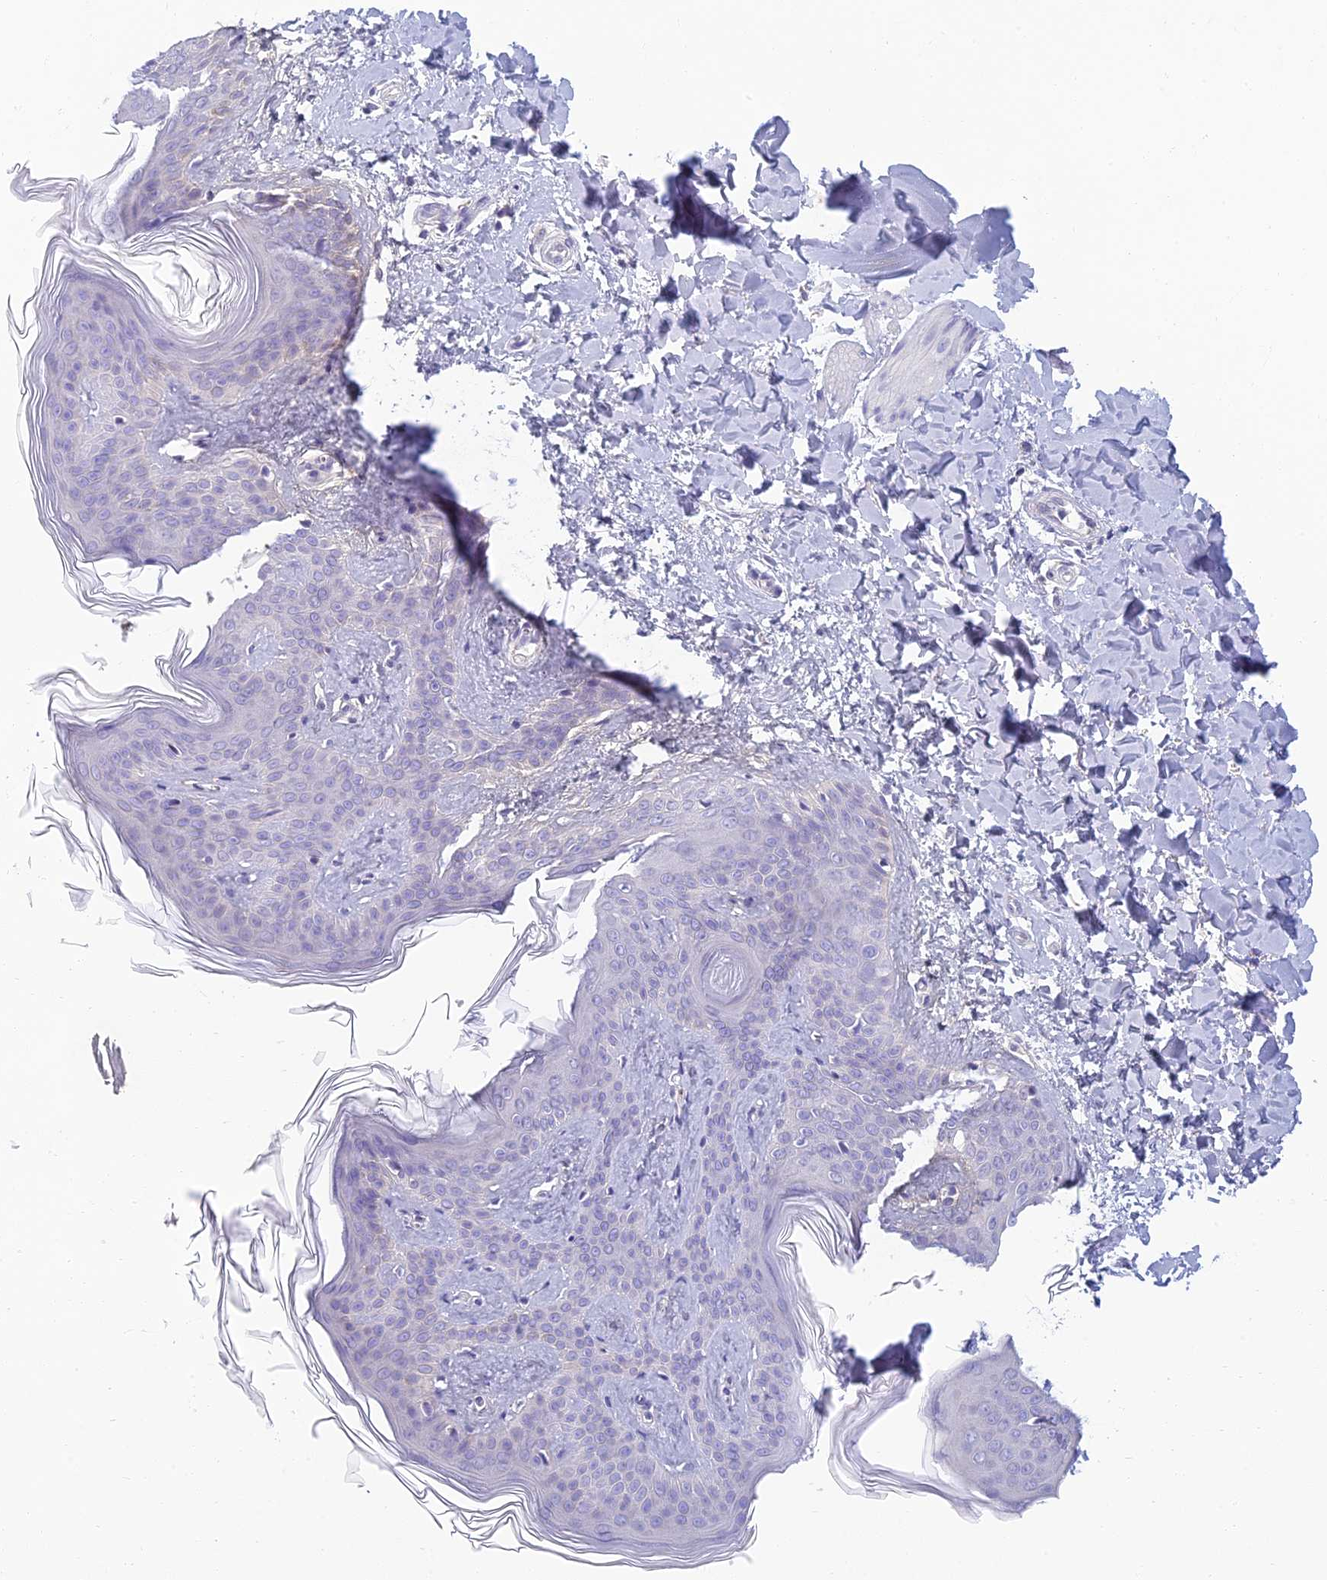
{"staining": {"intensity": "negative", "quantity": "none", "location": "none"}, "tissue": "skin", "cell_type": "Fibroblasts", "image_type": "normal", "snomed": [{"axis": "morphology", "description": "Normal tissue, NOS"}, {"axis": "topography", "description": "Skin"}], "caption": "Fibroblasts show no significant protein staining in unremarkable skin. Nuclei are stained in blue.", "gene": "SLC25A41", "patient": {"sex": "female", "age": 17}}